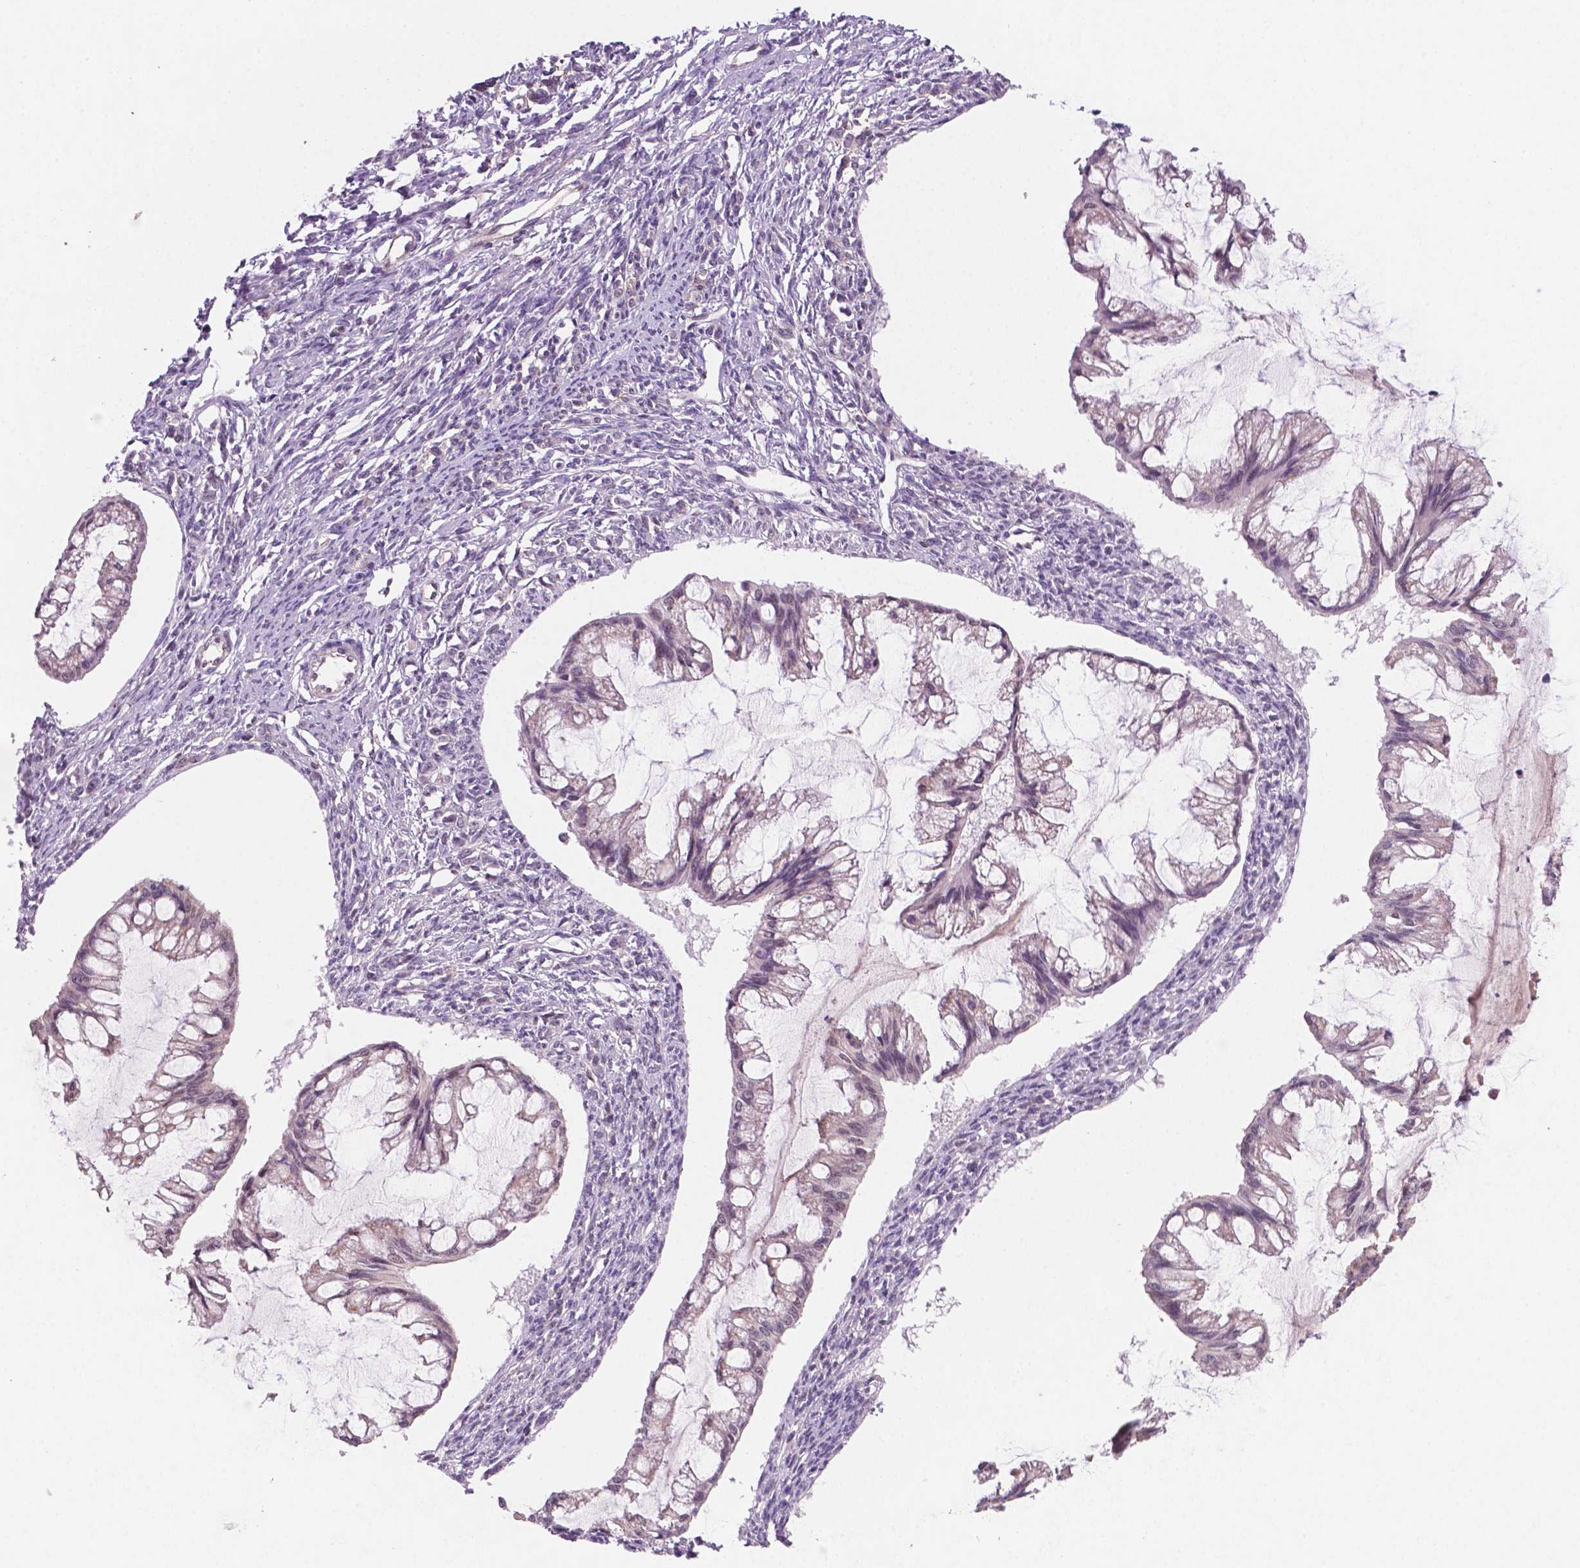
{"staining": {"intensity": "moderate", "quantity": "25%-75%", "location": "nuclear"}, "tissue": "ovarian cancer", "cell_type": "Tumor cells", "image_type": "cancer", "snomed": [{"axis": "morphology", "description": "Cystadenocarcinoma, mucinous, NOS"}, {"axis": "topography", "description": "Ovary"}], "caption": "Human mucinous cystadenocarcinoma (ovarian) stained with a brown dye exhibits moderate nuclear positive staining in approximately 25%-75% of tumor cells.", "gene": "C18orf21", "patient": {"sex": "female", "age": 73}}